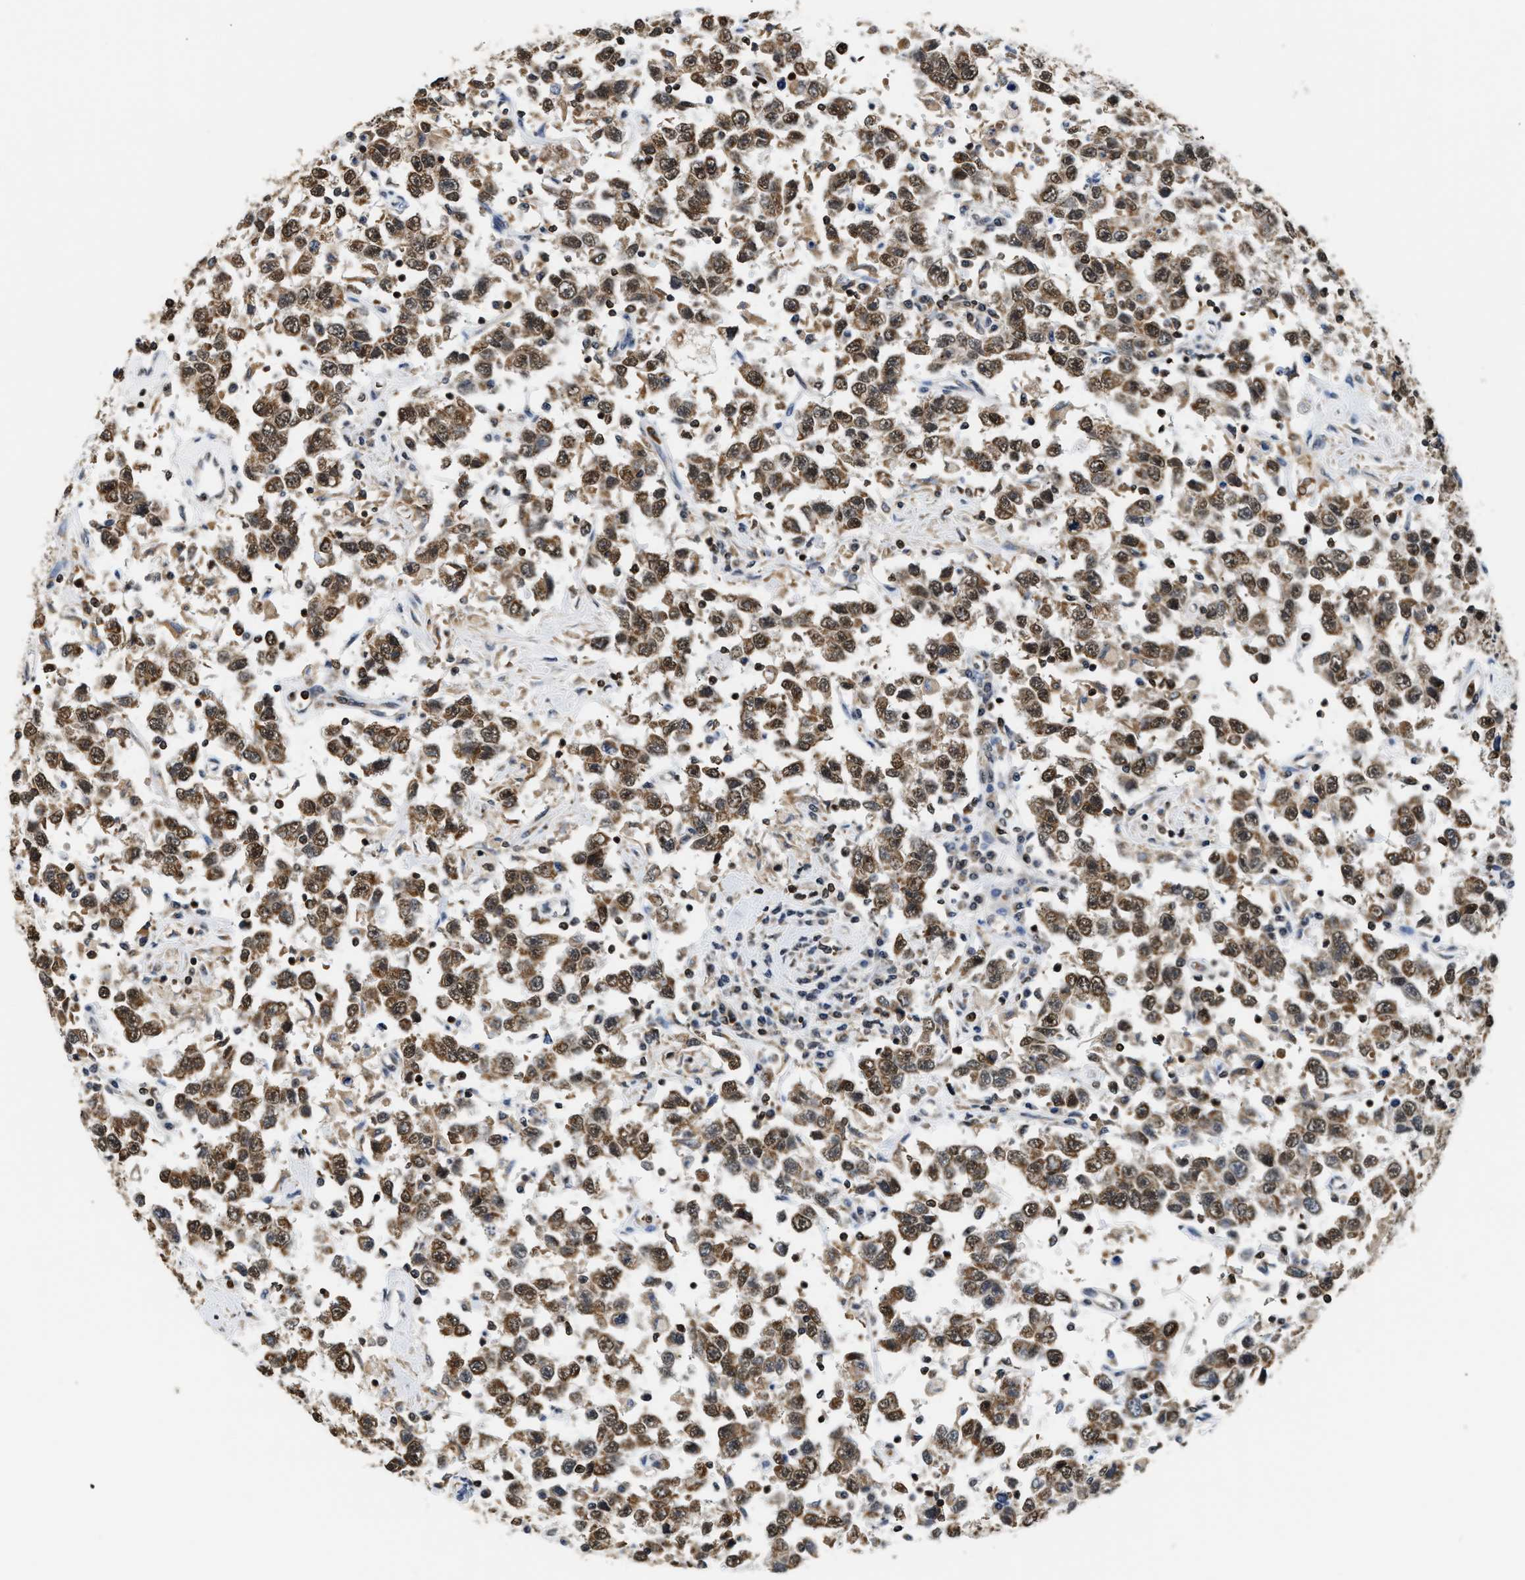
{"staining": {"intensity": "moderate", "quantity": ">75%", "location": "cytoplasmic/membranous,nuclear"}, "tissue": "testis cancer", "cell_type": "Tumor cells", "image_type": "cancer", "snomed": [{"axis": "morphology", "description": "Seminoma, NOS"}, {"axis": "topography", "description": "Testis"}], "caption": "IHC of human testis seminoma exhibits medium levels of moderate cytoplasmic/membranous and nuclear expression in about >75% of tumor cells.", "gene": "STK10", "patient": {"sex": "male", "age": 41}}